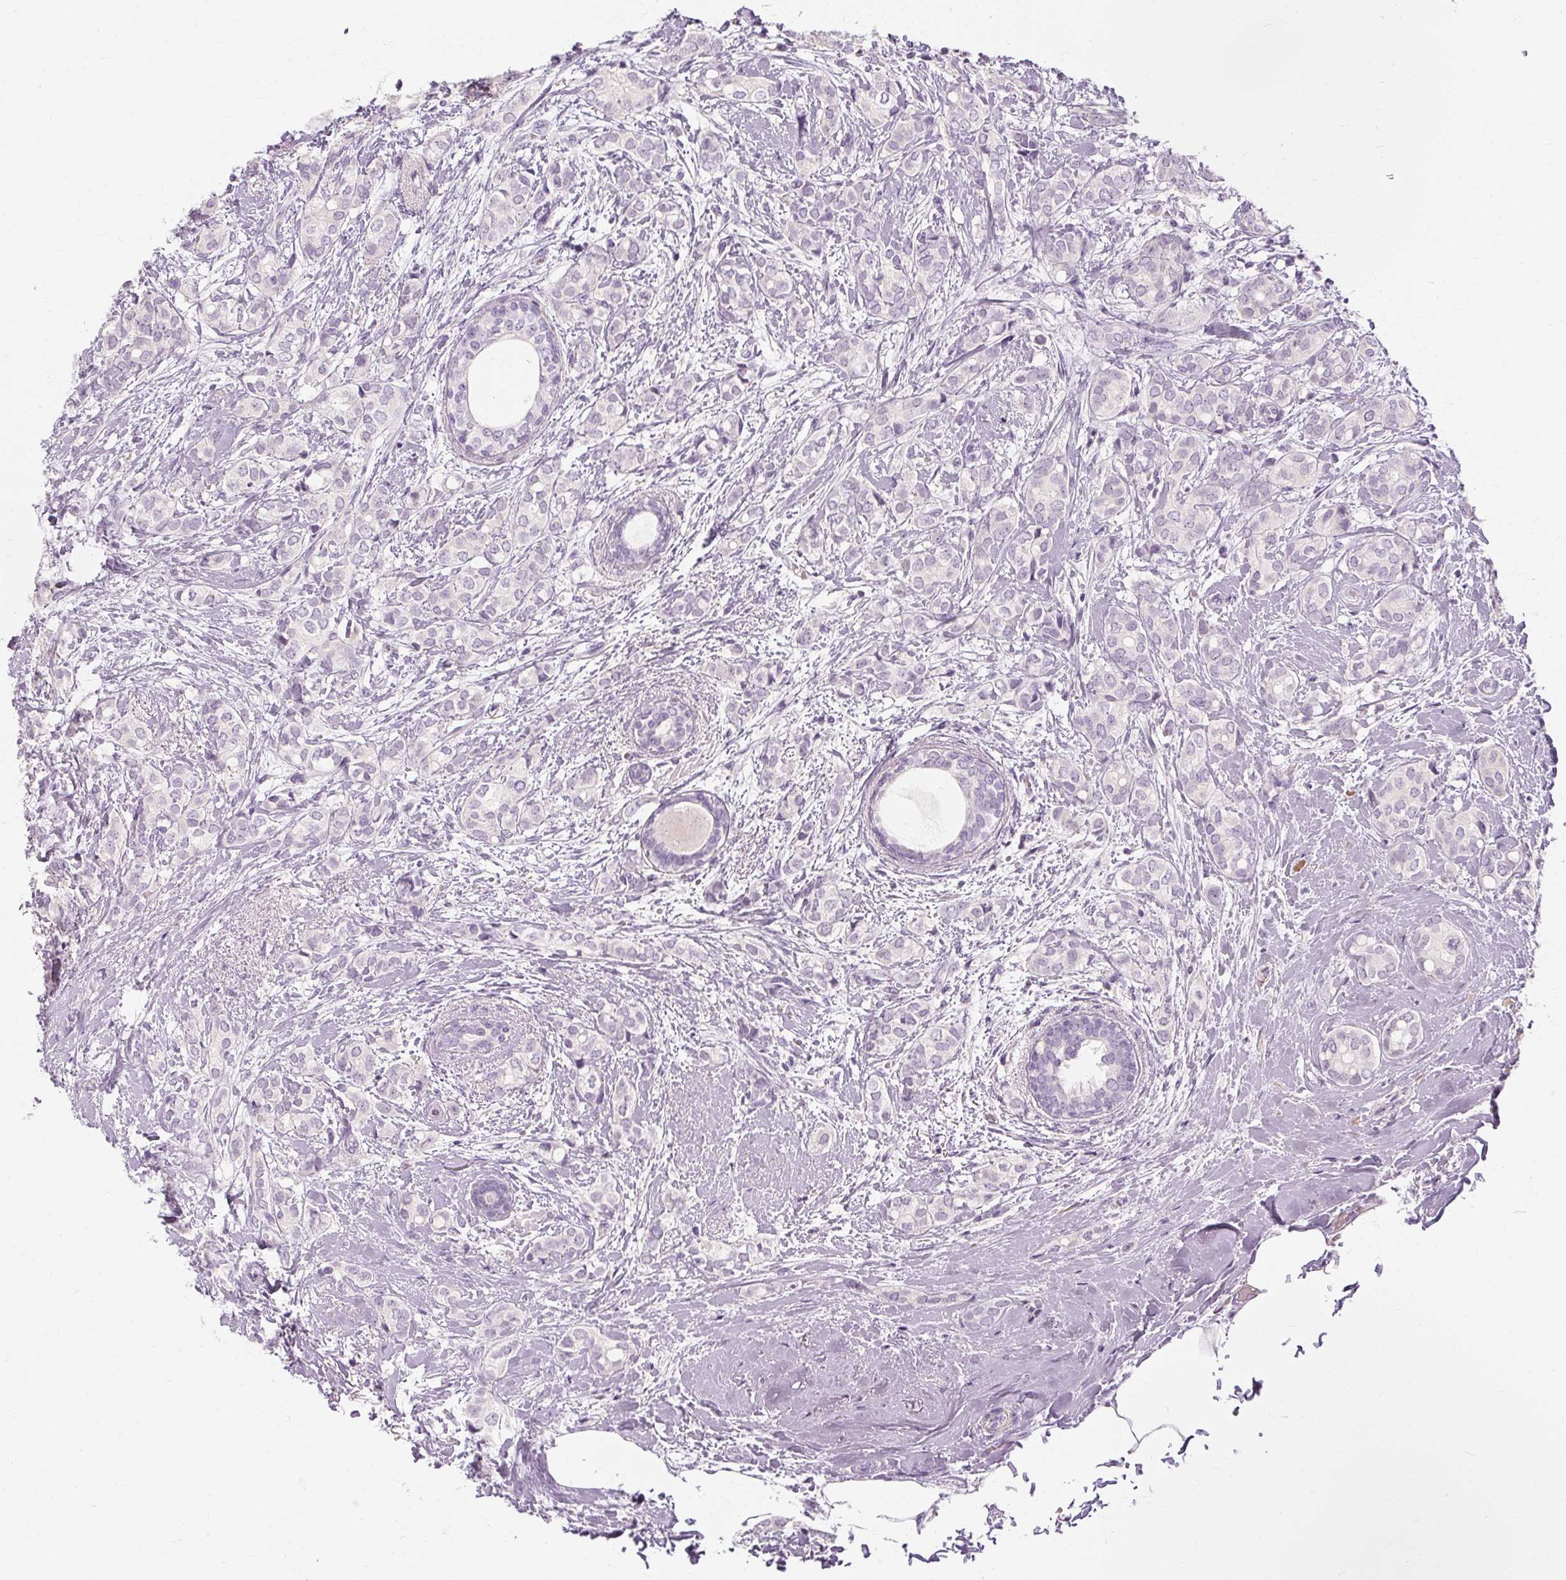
{"staining": {"intensity": "negative", "quantity": "none", "location": "none"}, "tissue": "breast cancer", "cell_type": "Tumor cells", "image_type": "cancer", "snomed": [{"axis": "morphology", "description": "Duct carcinoma"}, {"axis": "topography", "description": "Breast"}], "caption": "Immunohistochemistry (IHC) micrograph of breast cancer stained for a protein (brown), which demonstrates no staining in tumor cells.", "gene": "CAPN3", "patient": {"sex": "female", "age": 73}}